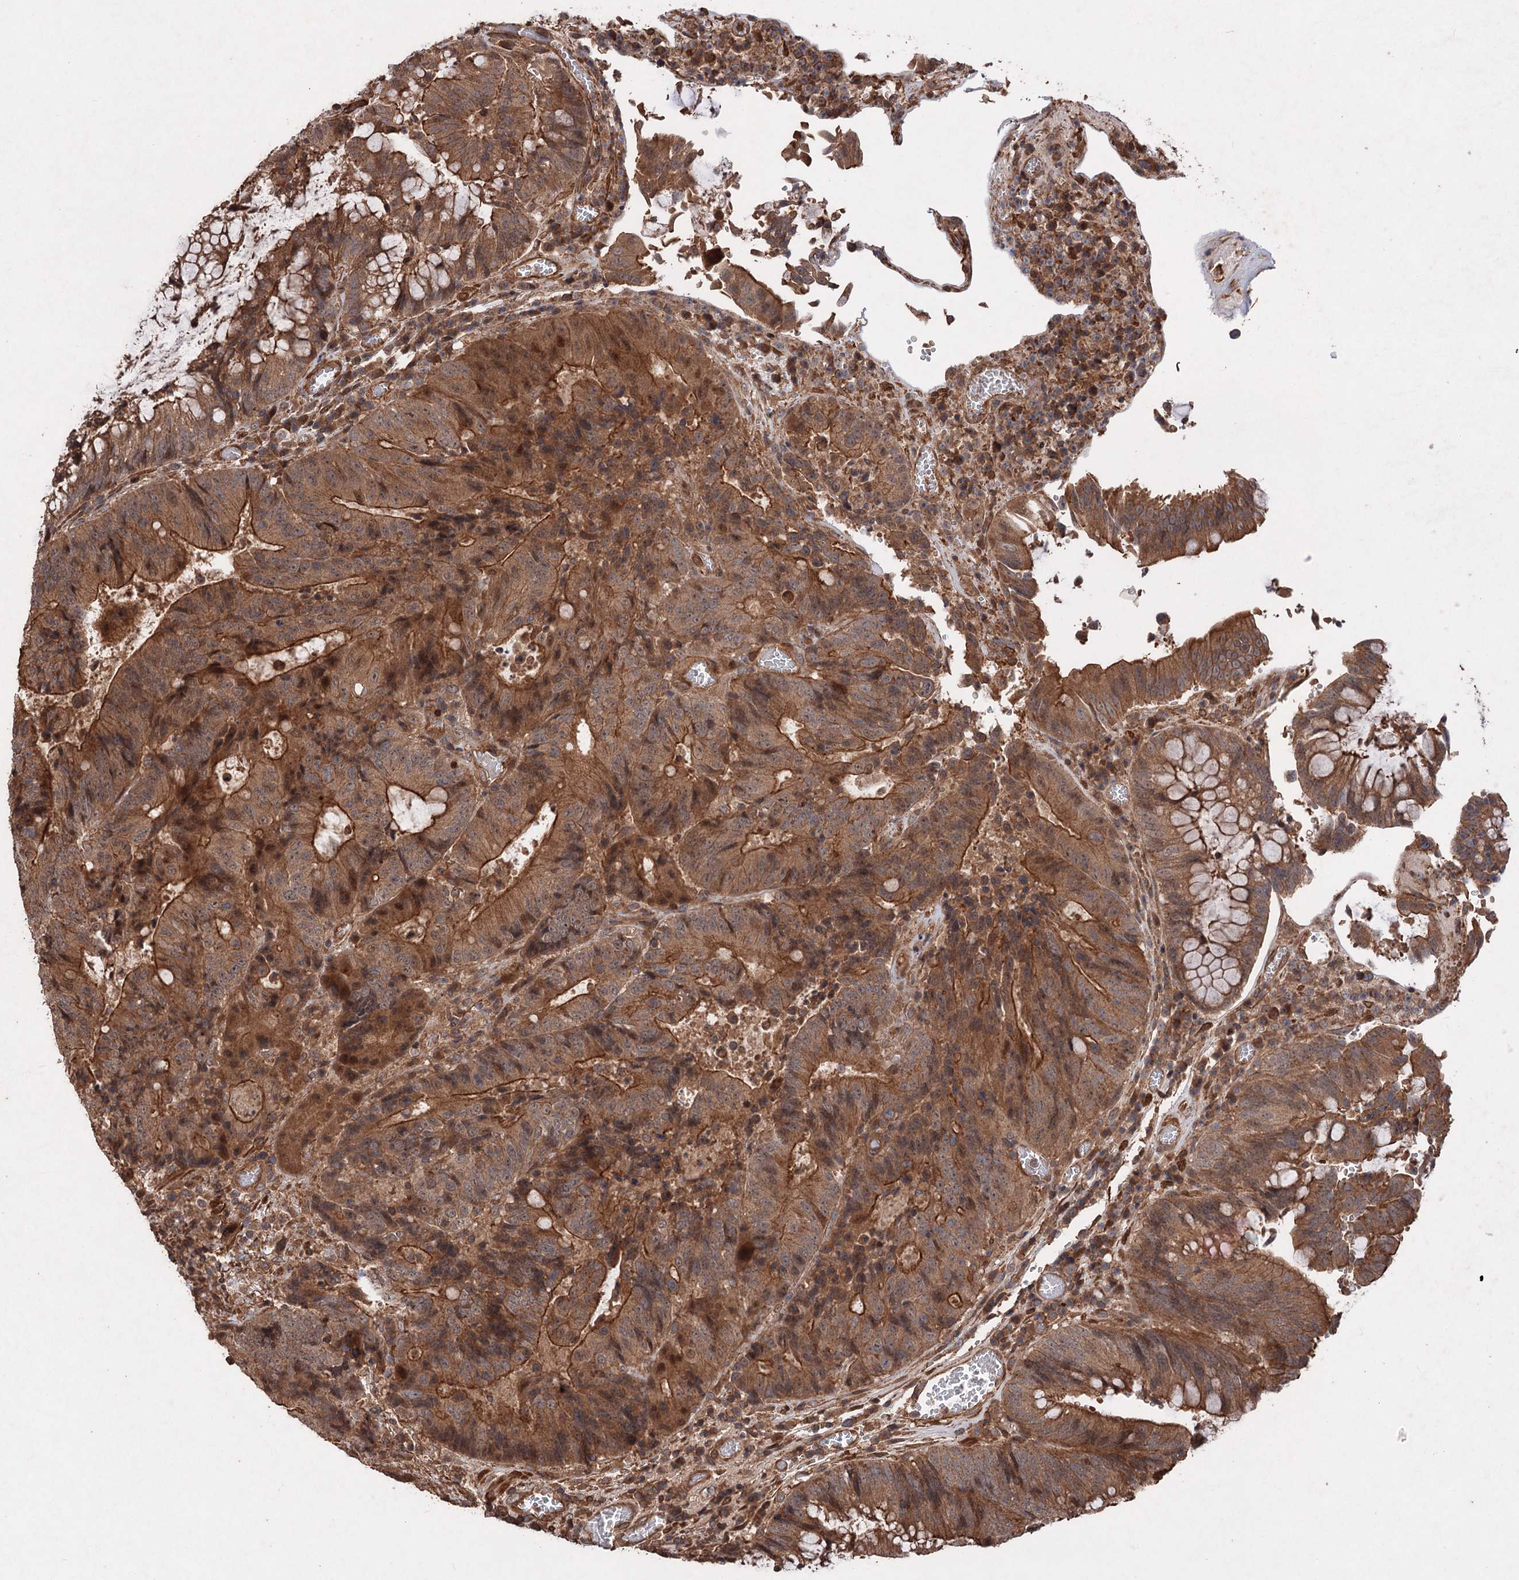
{"staining": {"intensity": "strong", "quantity": ">75%", "location": "cytoplasmic/membranous"}, "tissue": "colorectal cancer", "cell_type": "Tumor cells", "image_type": "cancer", "snomed": [{"axis": "morphology", "description": "Adenocarcinoma, NOS"}, {"axis": "topography", "description": "Rectum"}], "caption": "Colorectal adenocarcinoma stained for a protein (brown) exhibits strong cytoplasmic/membranous positive positivity in about >75% of tumor cells.", "gene": "ADK", "patient": {"sex": "male", "age": 69}}